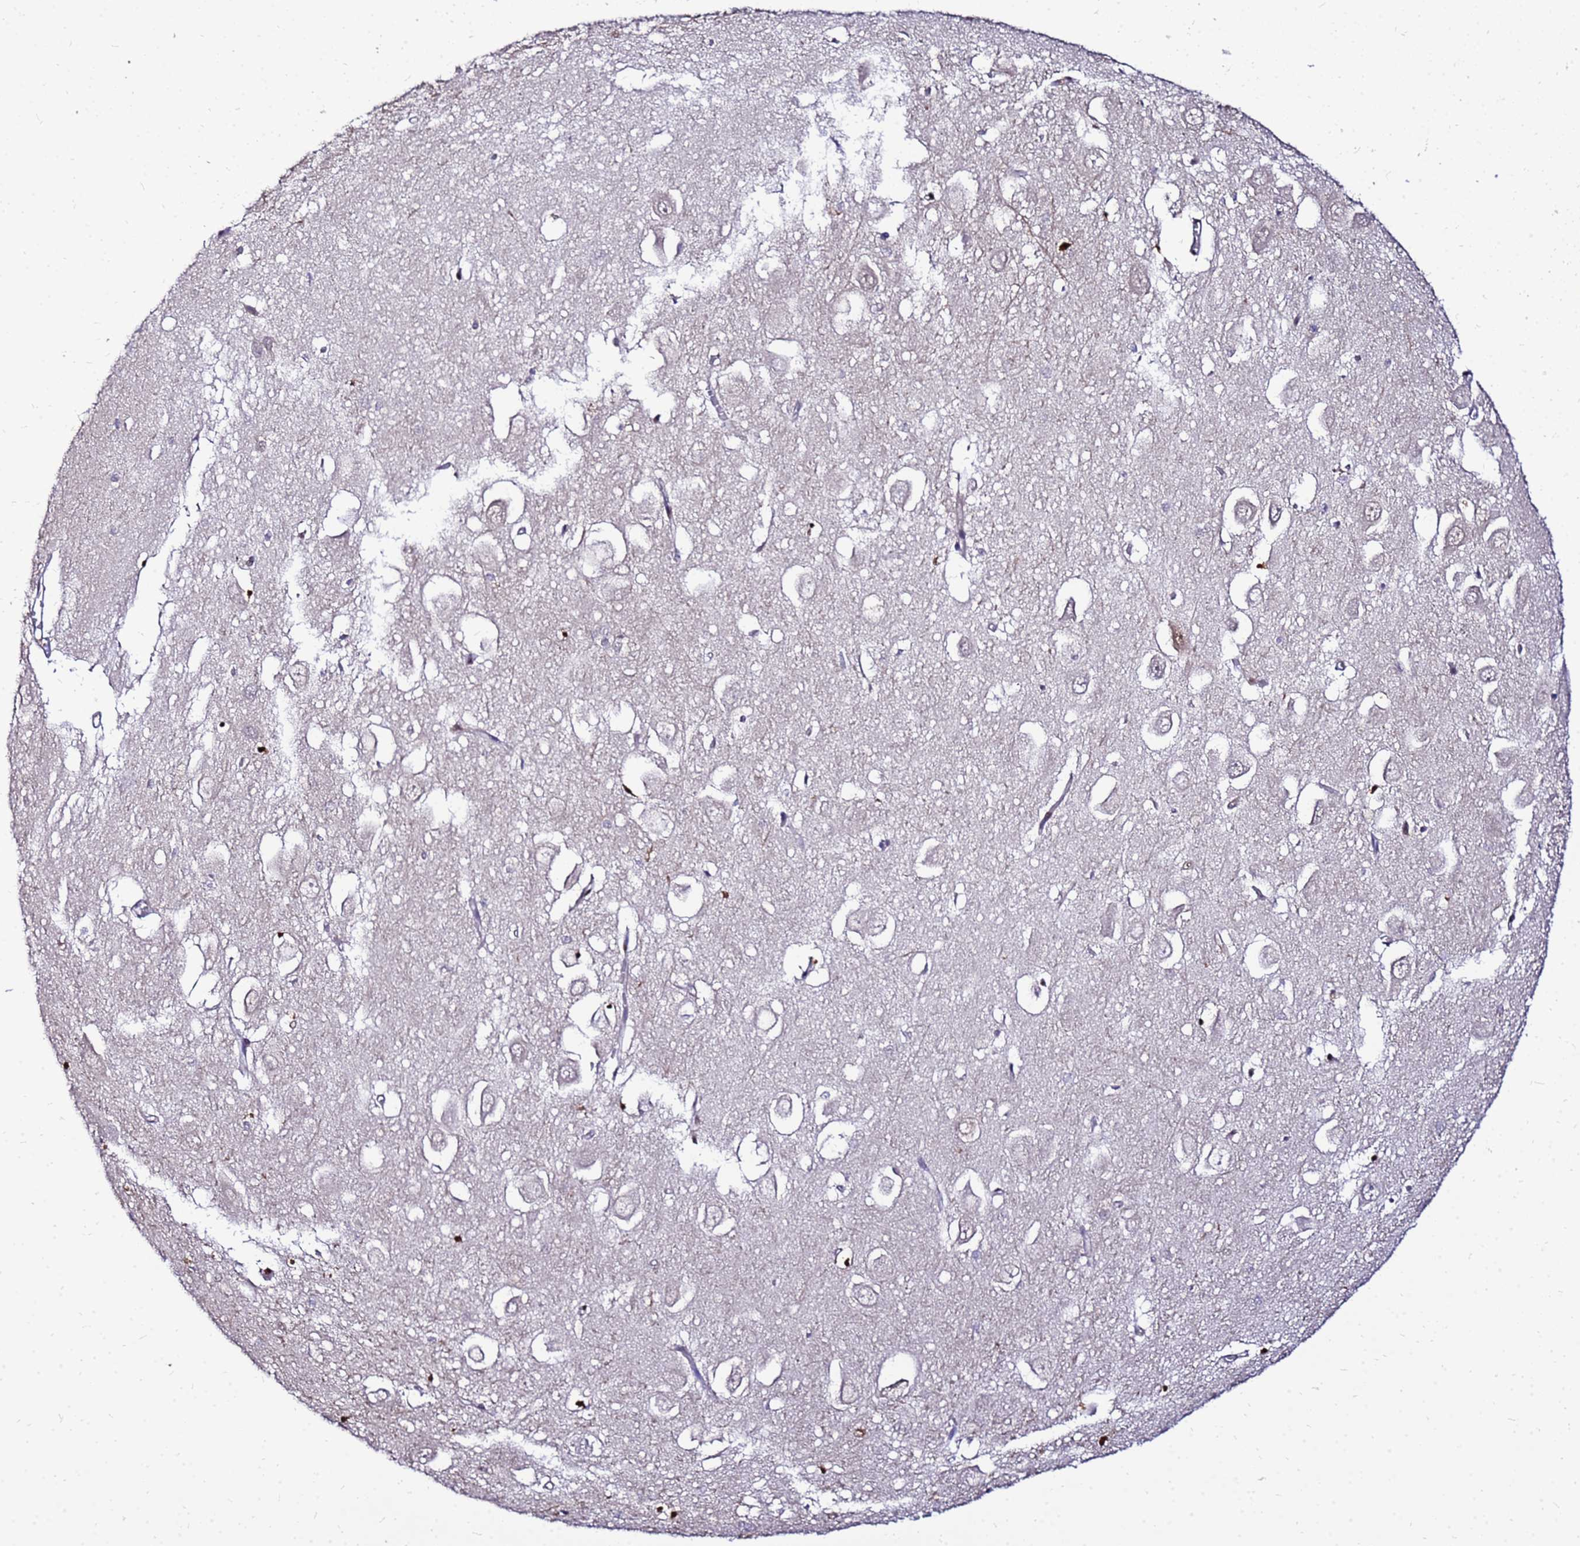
{"staining": {"intensity": "strong", "quantity": "25%-75%", "location": "nuclear"}, "tissue": "hippocampus", "cell_type": "Glial cells", "image_type": "normal", "snomed": [{"axis": "morphology", "description": "Normal tissue, NOS"}, {"axis": "topography", "description": "Hippocampus"}], "caption": "Glial cells display high levels of strong nuclear positivity in about 25%-75% of cells in normal human hippocampus. (Stains: DAB (3,3'-diaminobenzidine) in brown, nuclei in blue, Microscopy: brightfield microscopy at high magnification).", "gene": "DBNDD2", "patient": {"sex": "female", "age": 64}}